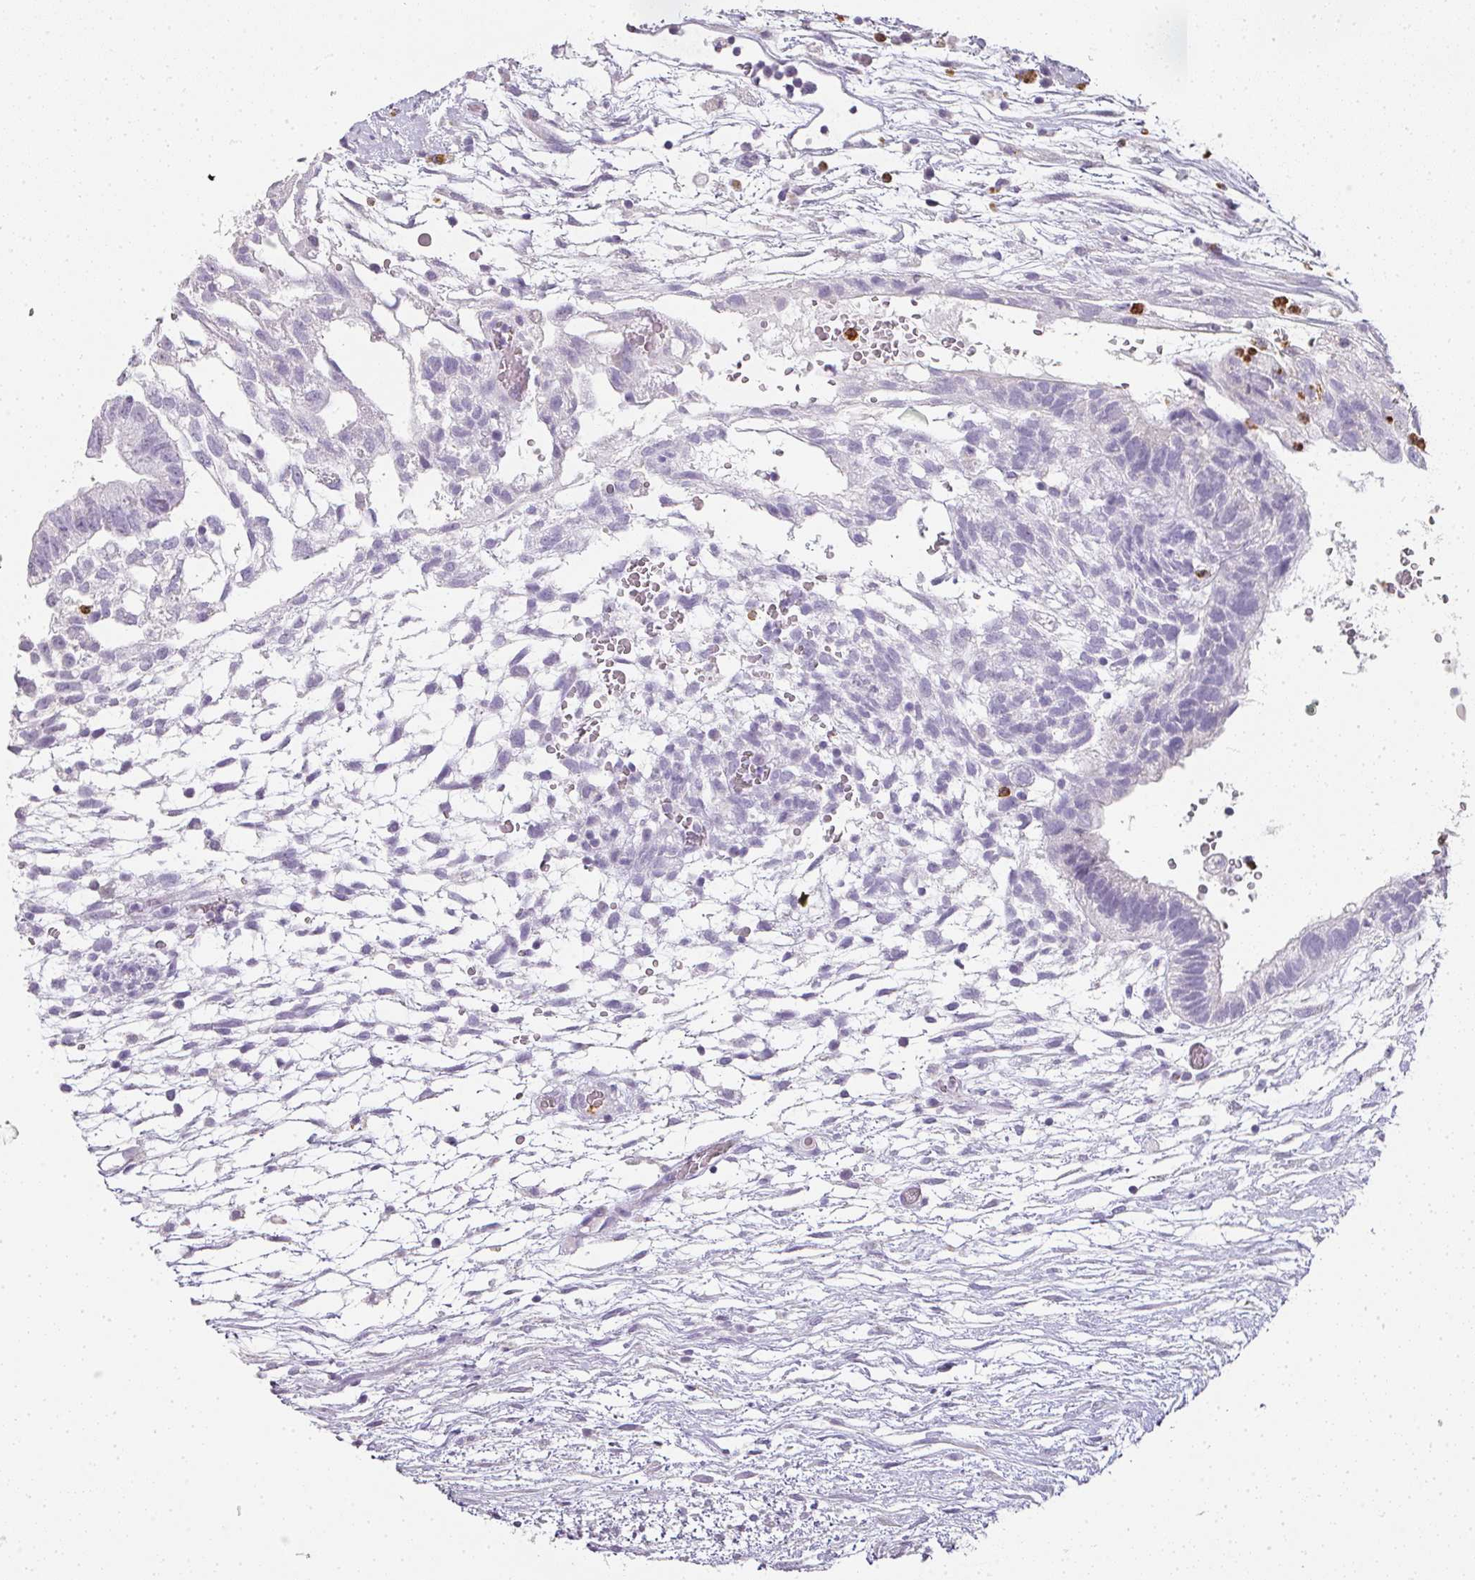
{"staining": {"intensity": "negative", "quantity": "none", "location": "none"}, "tissue": "testis cancer", "cell_type": "Tumor cells", "image_type": "cancer", "snomed": [{"axis": "morphology", "description": "Carcinoma, Embryonal, NOS"}, {"axis": "topography", "description": "Testis"}], "caption": "There is no significant positivity in tumor cells of testis cancer (embryonal carcinoma).", "gene": "CAMP", "patient": {"sex": "male", "age": 32}}